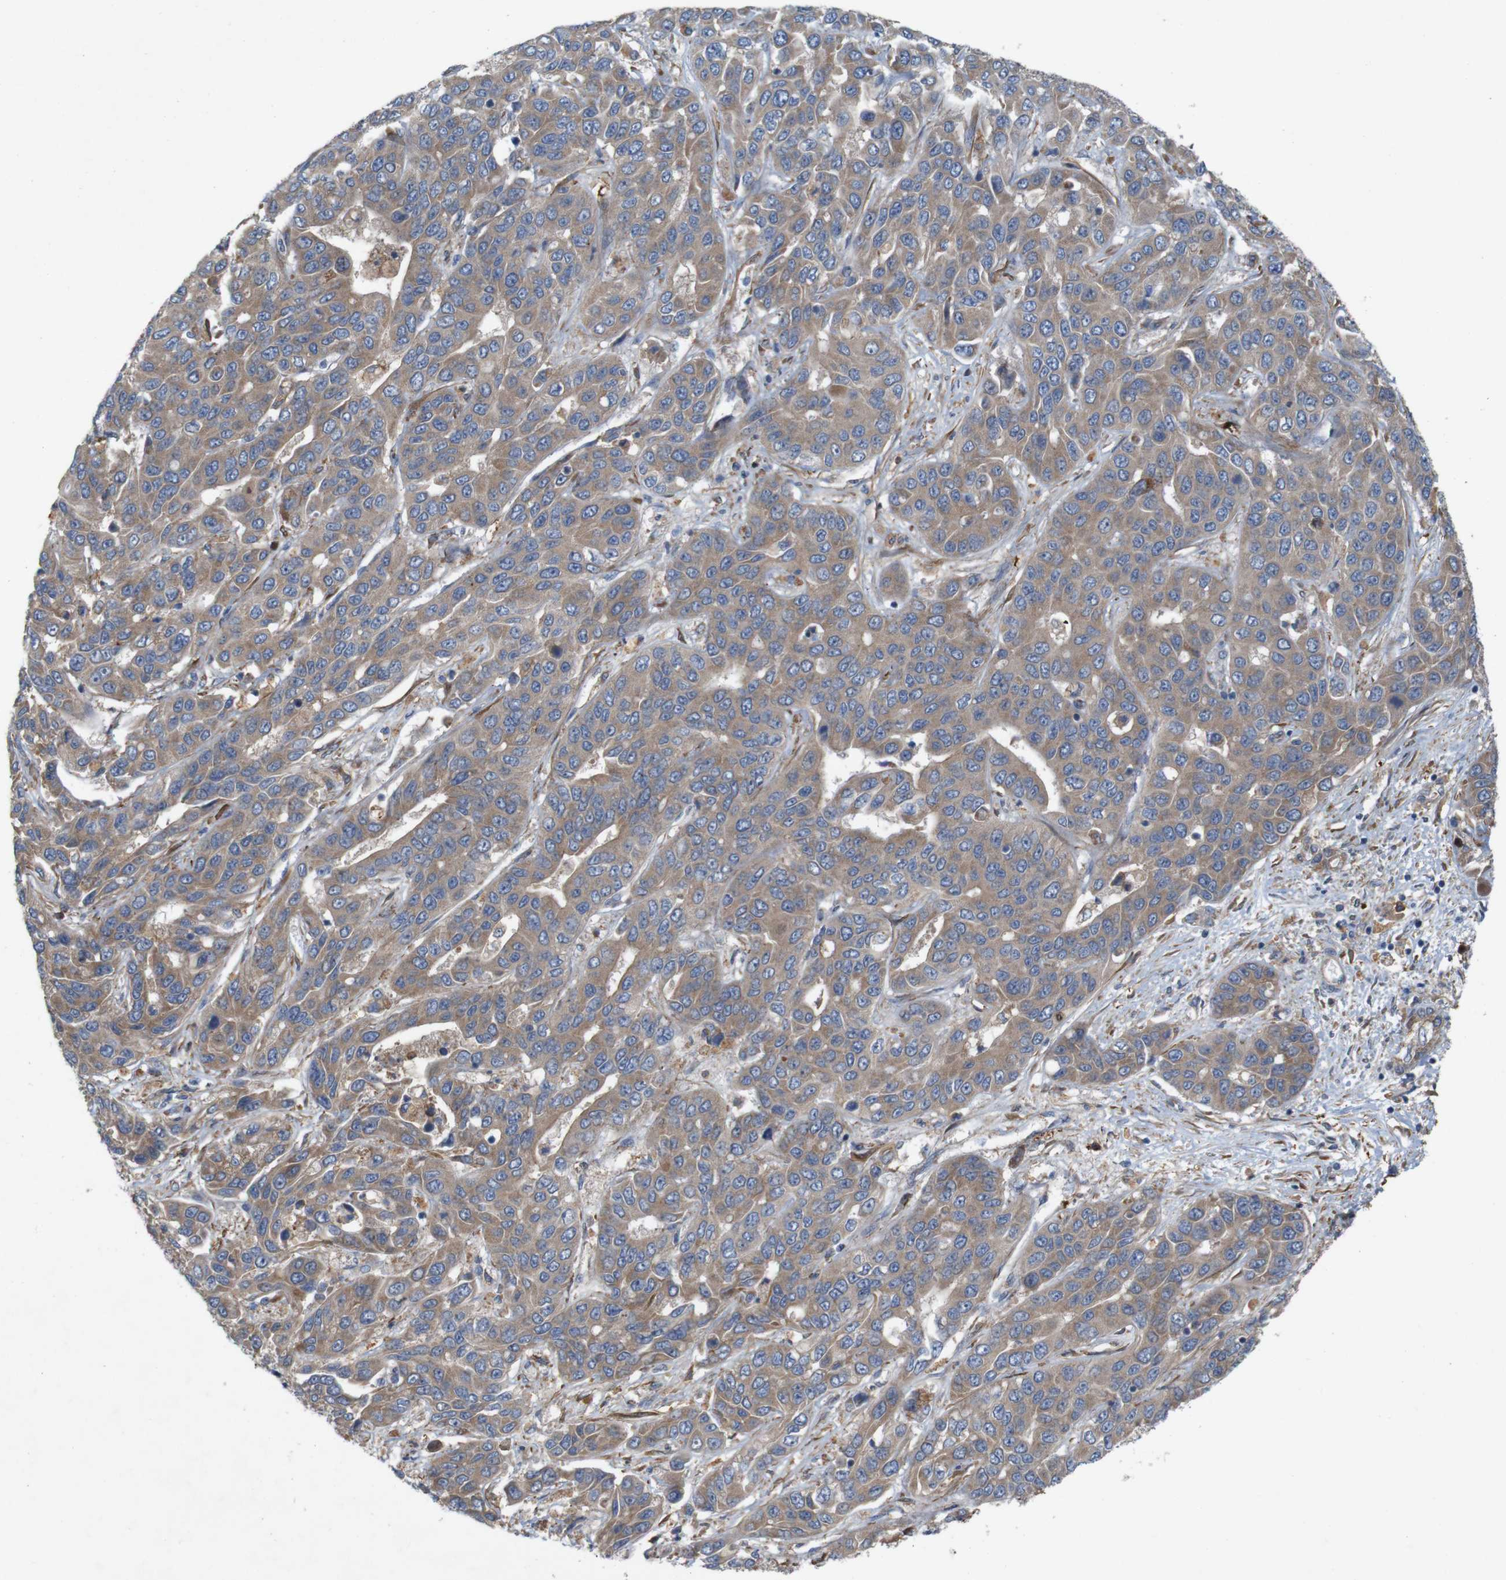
{"staining": {"intensity": "moderate", "quantity": ">75%", "location": "cytoplasmic/membranous"}, "tissue": "liver cancer", "cell_type": "Tumor cells", "image_type": "cancer", "snomed": [{"axis": "morphology", "description": "Cholangiocarcinoma"}, {"axis": "topography", "description": "Liver"}], "caption": "Human liver cholangiocarcinoma stained with a brown dye displays moderate cytoplasmic/membranous positive expression in about >75% of tumor cells.", "gene": "SIGLEC8", "patient": {"sex": "female", "age": 52}}